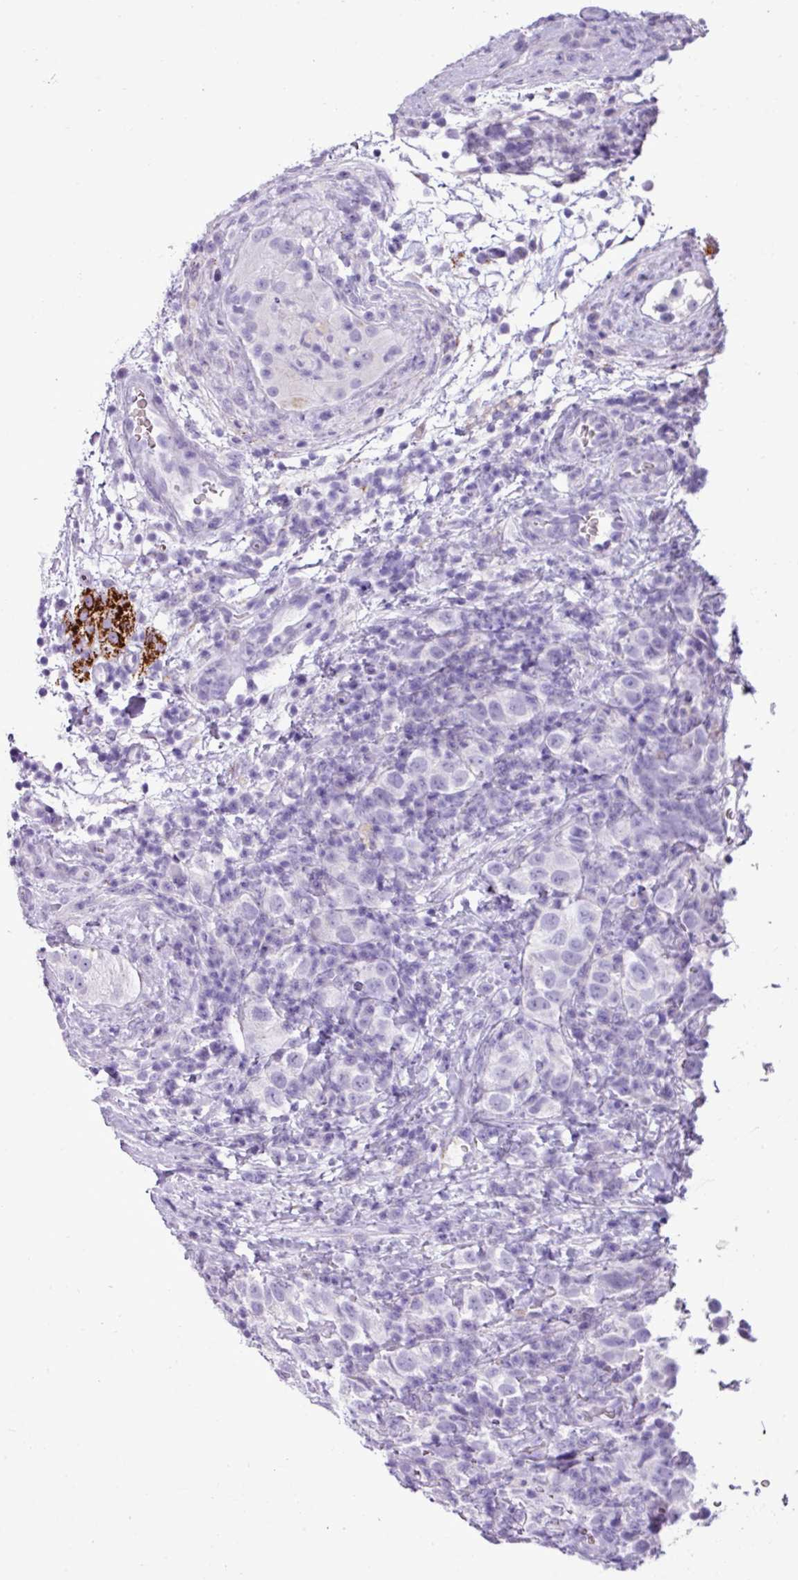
{"staining": {"intensity": "negative", "quantity": "none", "location": "none"}, "tissue": "testis cancer", "cell_type": "Tumor cells", "image_type": "cancer", "snomed": [{"axis": "morphology", "description": "Seminoma, NOS"}, {"axis": "topography", "description": "Testis"}], "caption": "Immunohistochemistry (IHC) photomicrograph of seminoma (testis) stained for a protein (brown), which exhibits no staining in tumor cells.", "gene": "ZSCAN5A", "patient": {"sex": "male", "age": 34}}